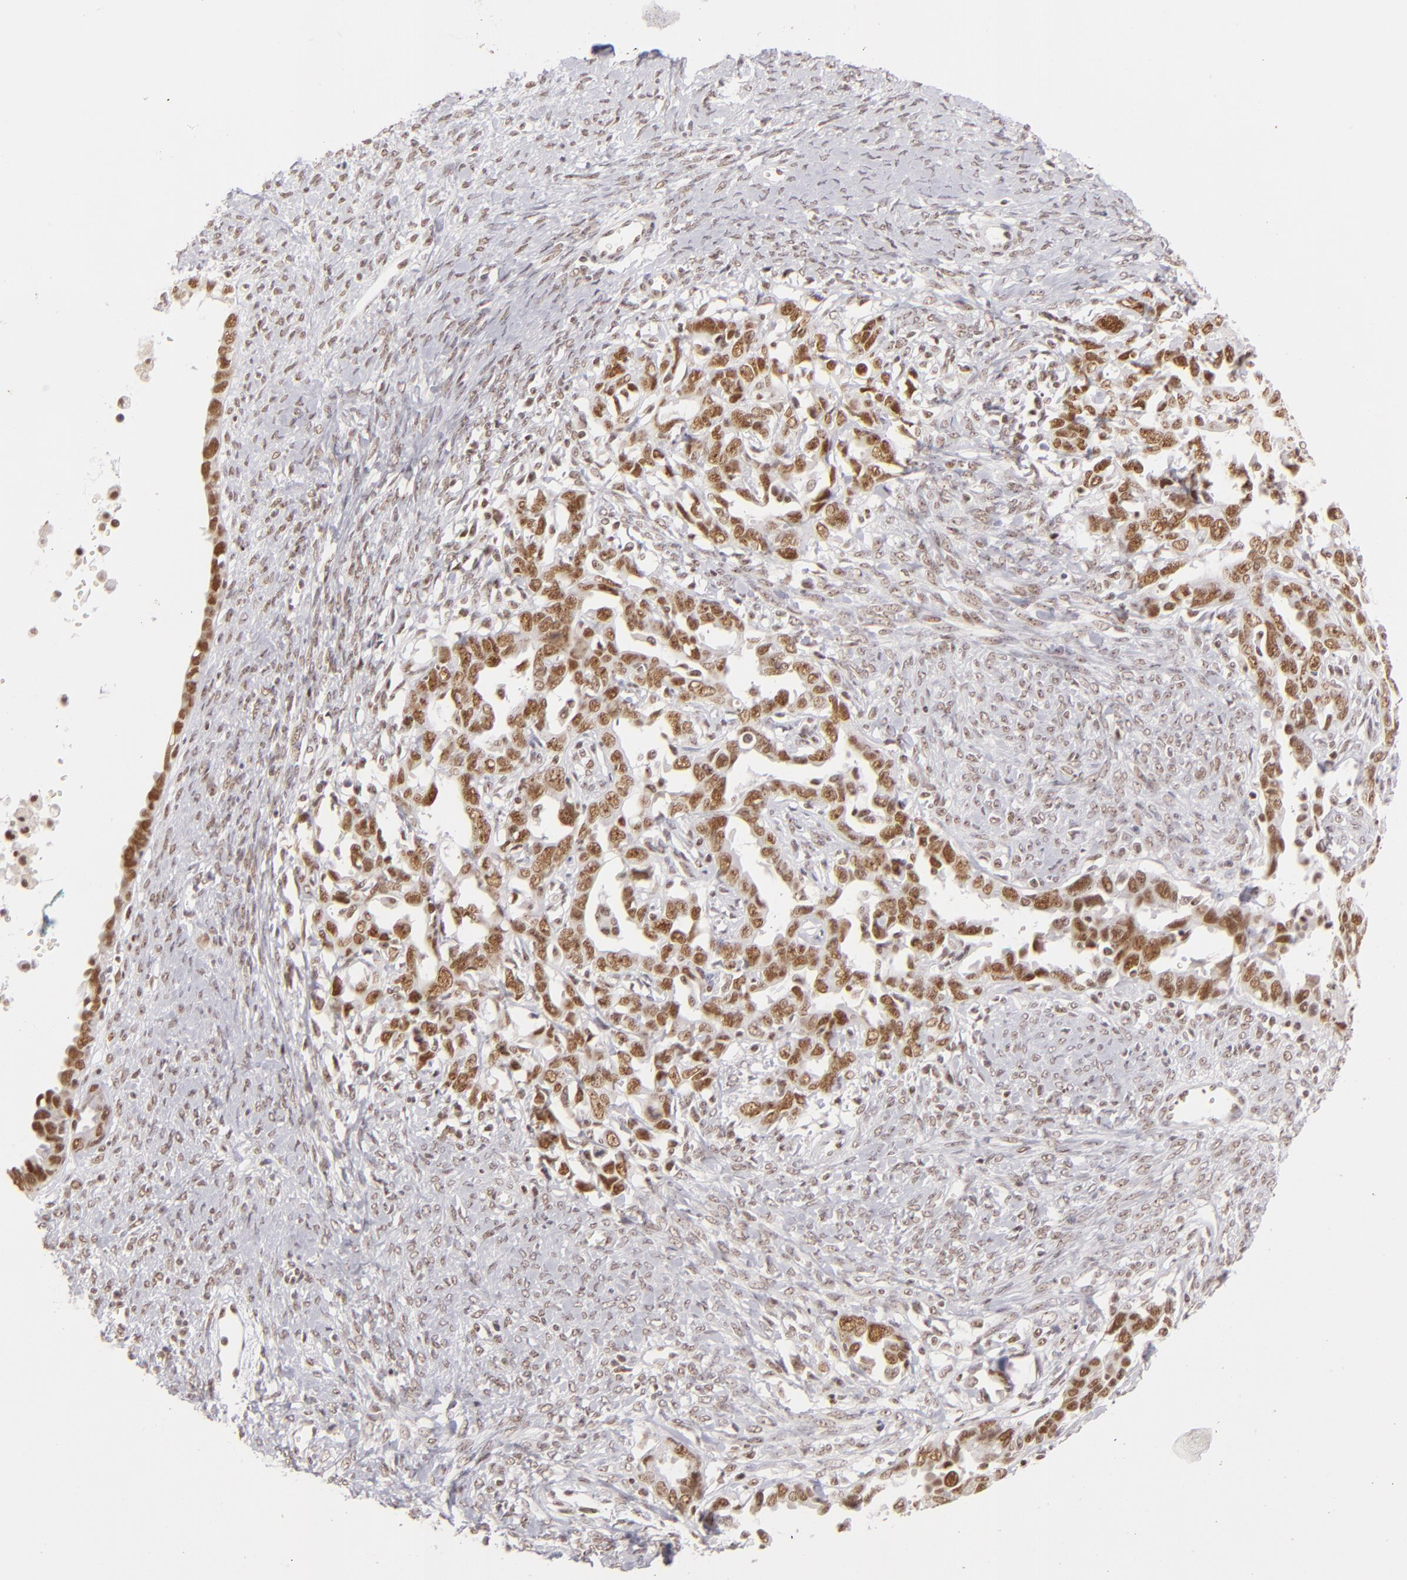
{"staining": {"intensity": "moderate", "quantity": ">75%", "location": "nuclear"}, "tissue": "ovarian cancer", "cell_type": "Tumor cells", "image_type": "cancer", "snomed": [{"axis": "morphology", "description": "Cystadenocarcinoma, serous, NOS"}, {"axis": "topography", "description": "Ovary"}], "caption": "Immunohistochemical staining of human ovarian cancer (serous cystadenocarcinoma) displays moderate nuclear protein staining in approximately >75% of tumor cells.", "gene": "DAXX", "patient": {"sex": "female", "age": 69}}